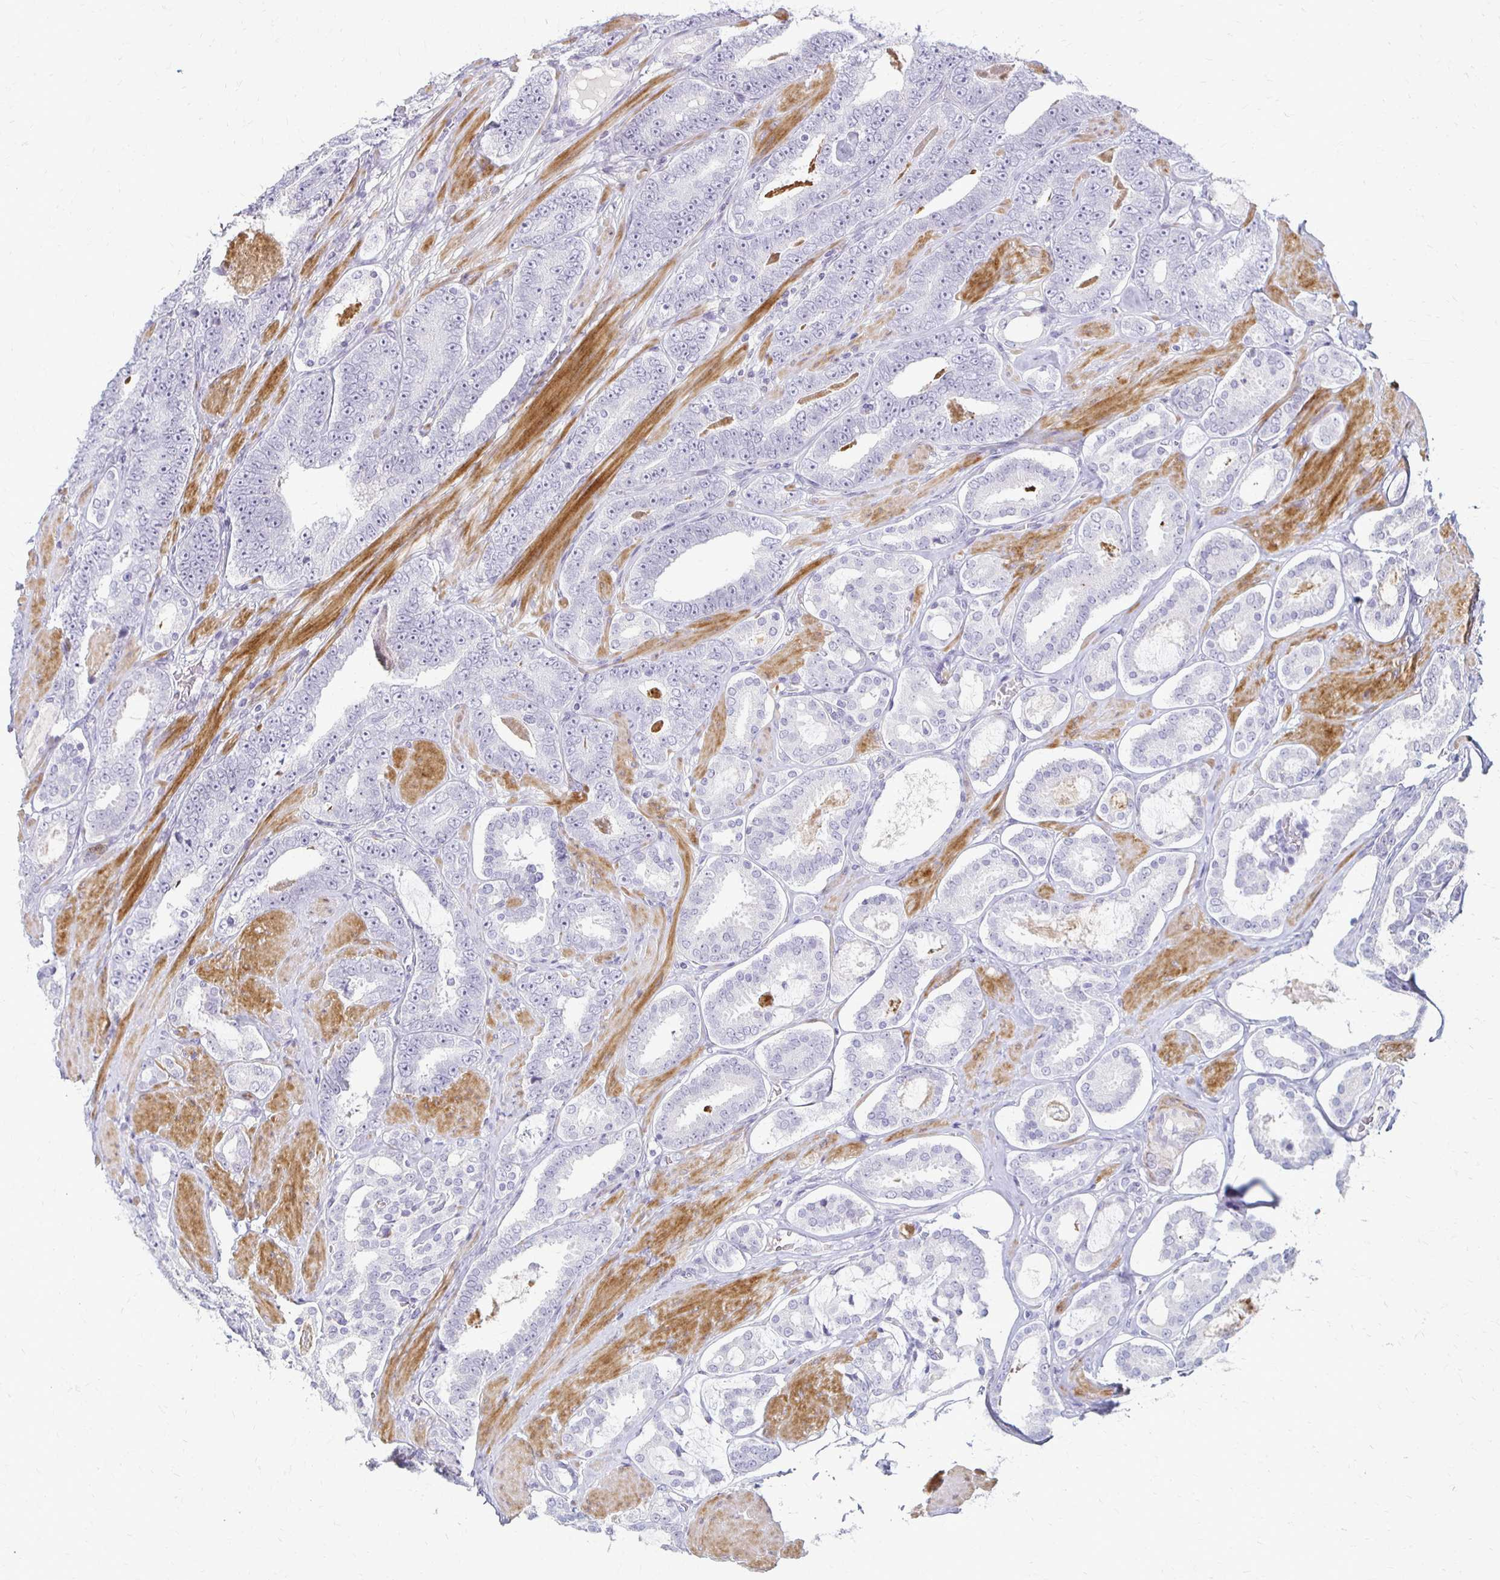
{"staining": {"intensity": "negative", "quantity": "none", "location": "none"}, "tissue": "prostate cancer", "cell_type": "Tumor cells", "image_type": "cancer", "snomed": [{"axis": "morphology", "description": "Adenocarcinoma, High grade"}, {"axis": "topography", "description": "Prostate"}], "caption": "Protein analysis of adenocarcinoma (high-grade) (prostate) reveals no significant positivity in tumor cells.", "gene": "FOXO4", "patient": {"sex": "male", "age": 63}}